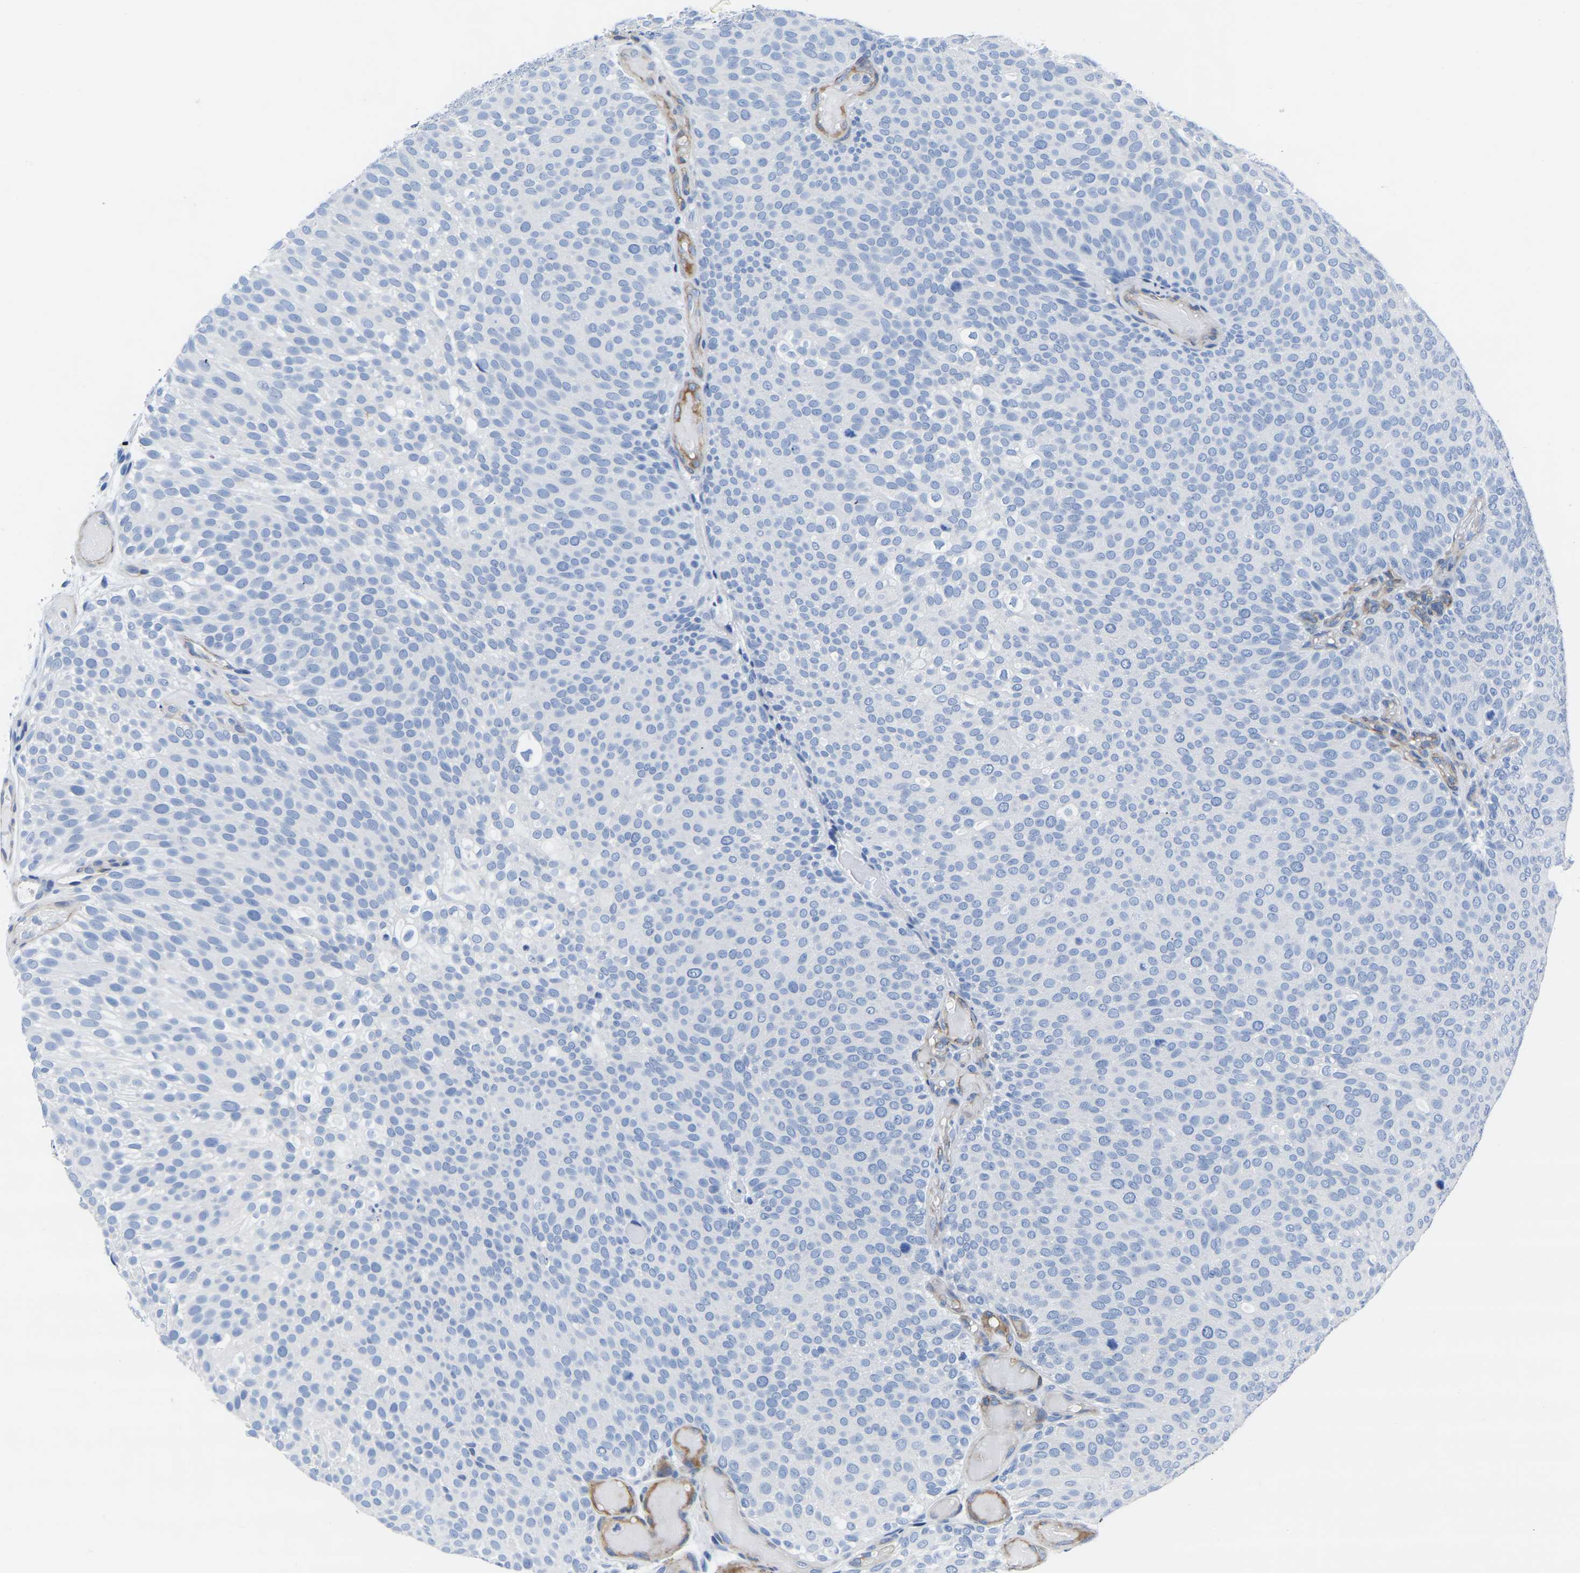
{"staining": {"intensity": "negative", "quantity": "none", "location": "none"}, "tissue": "urothelial cancer", "cell_type": "Tumor cells", "image_type": "cancer", "snomed": [{"axis": "morphology", "description": "Urothelial carcinoma, Low grade"}, {"axis": "topography", "description": "Urinary bladder"}], "caption": "DAB immunohistochemical staining of urothelial carcinoma (low-grade) demonstrates no significant expression in tumor cells.", "gene": "SLC45A3", "patient": {"sex": "male", "age": 78}}